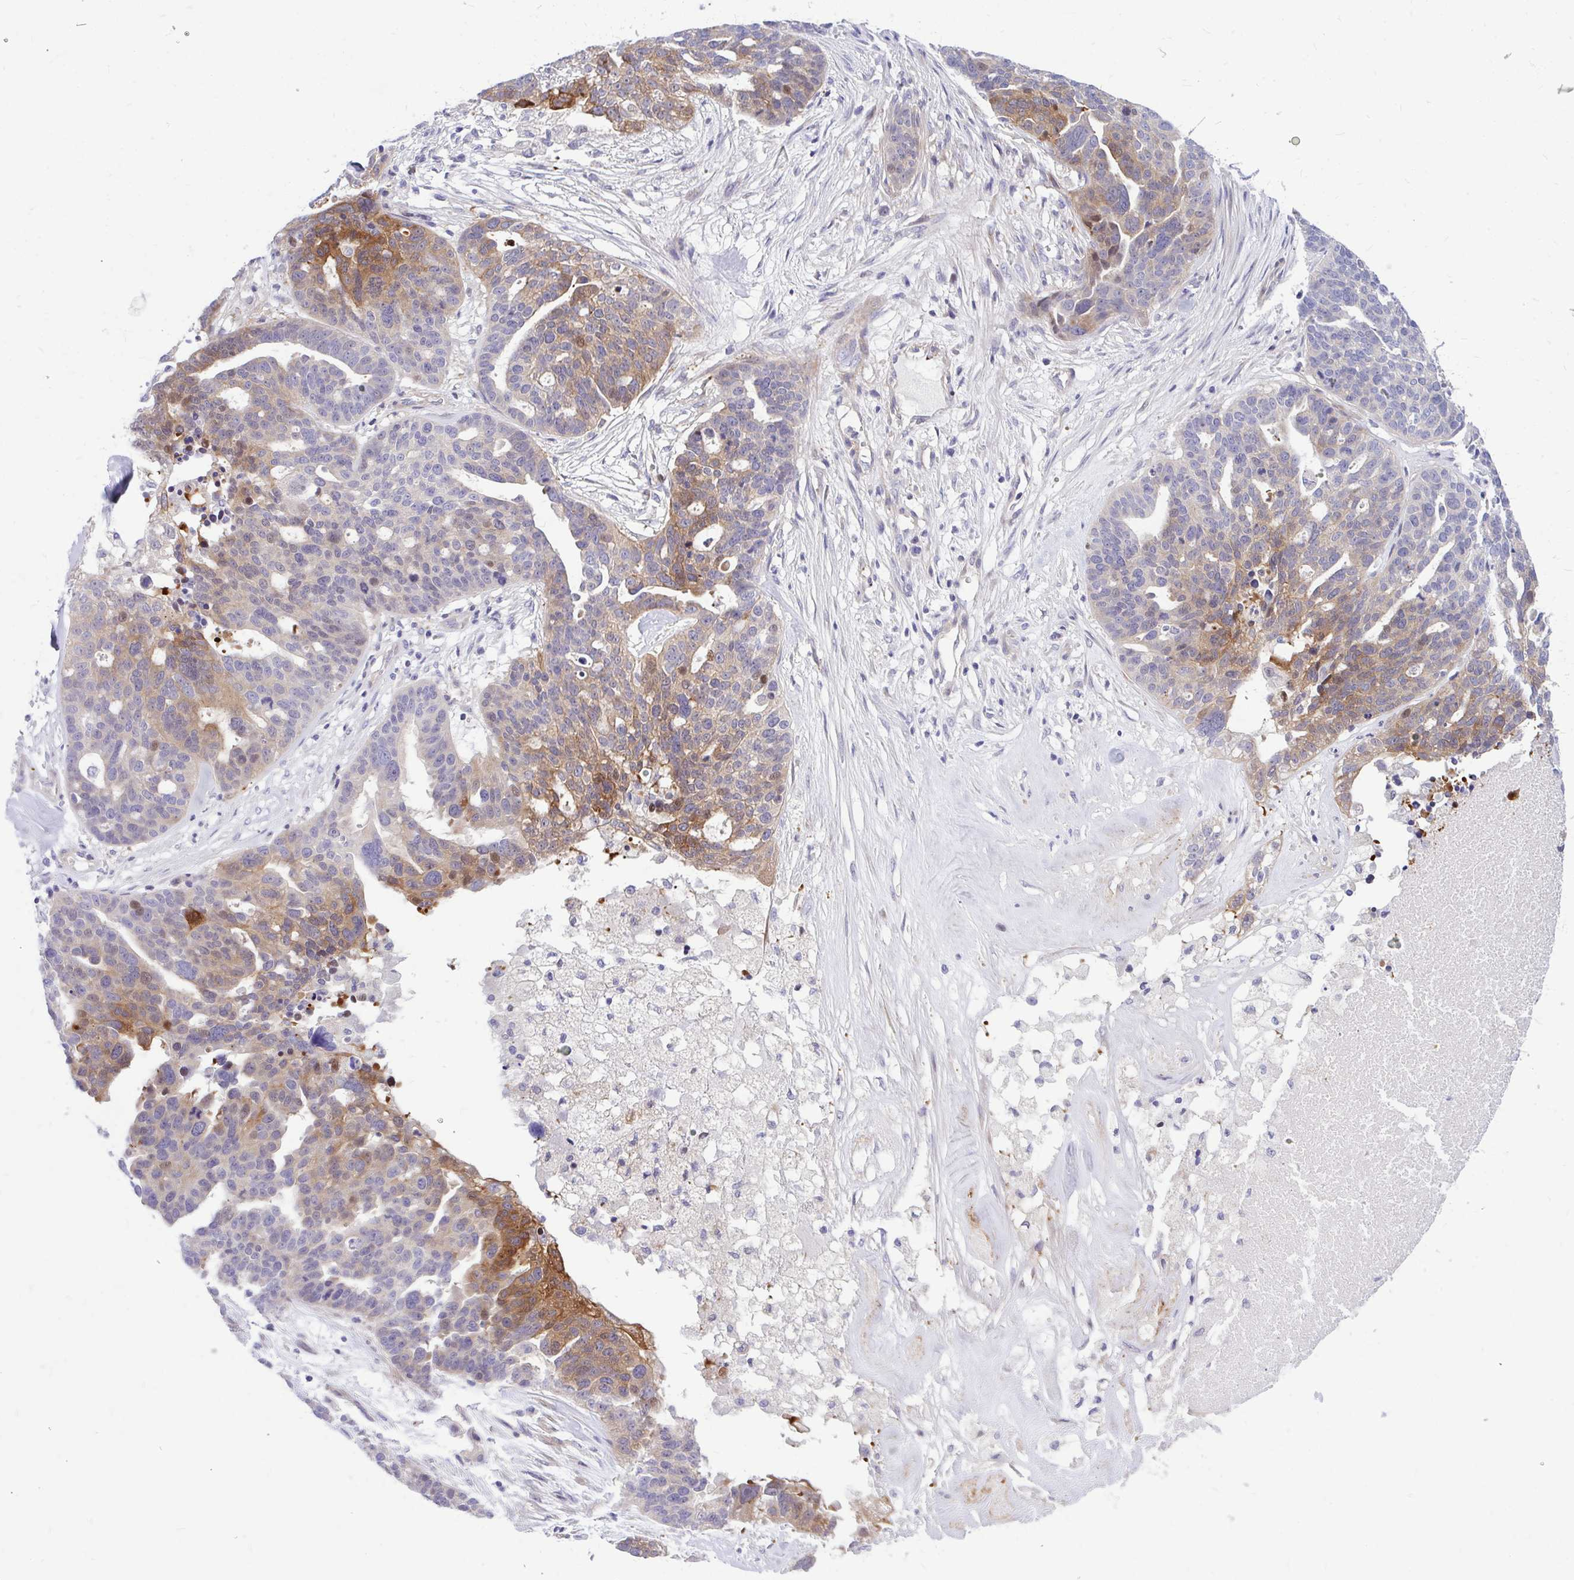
{"staining": {"intensity": "moderate", "quantity": "25%-75%", "location": "cytoplasmic/membranous"}, "tissue": "ovarian cancer", "cell_type": "Tumor cells", "image_type": "cancer", "snomed": [{"axis": "morphology", "description": "Cystadenocarcinoma, serous, NOS"}, {"axis": "topography", "description": "Ovary"}], "caption": "Human serous cystadenocarcinoma (ovarian) stained with a brown dye reveals moderate cytoplasmic/membranous positive positivity in approximately 25%-75% of tumor cells.", "gene": "ESPNL", "patient": {"sex": "female", "age": 59}}